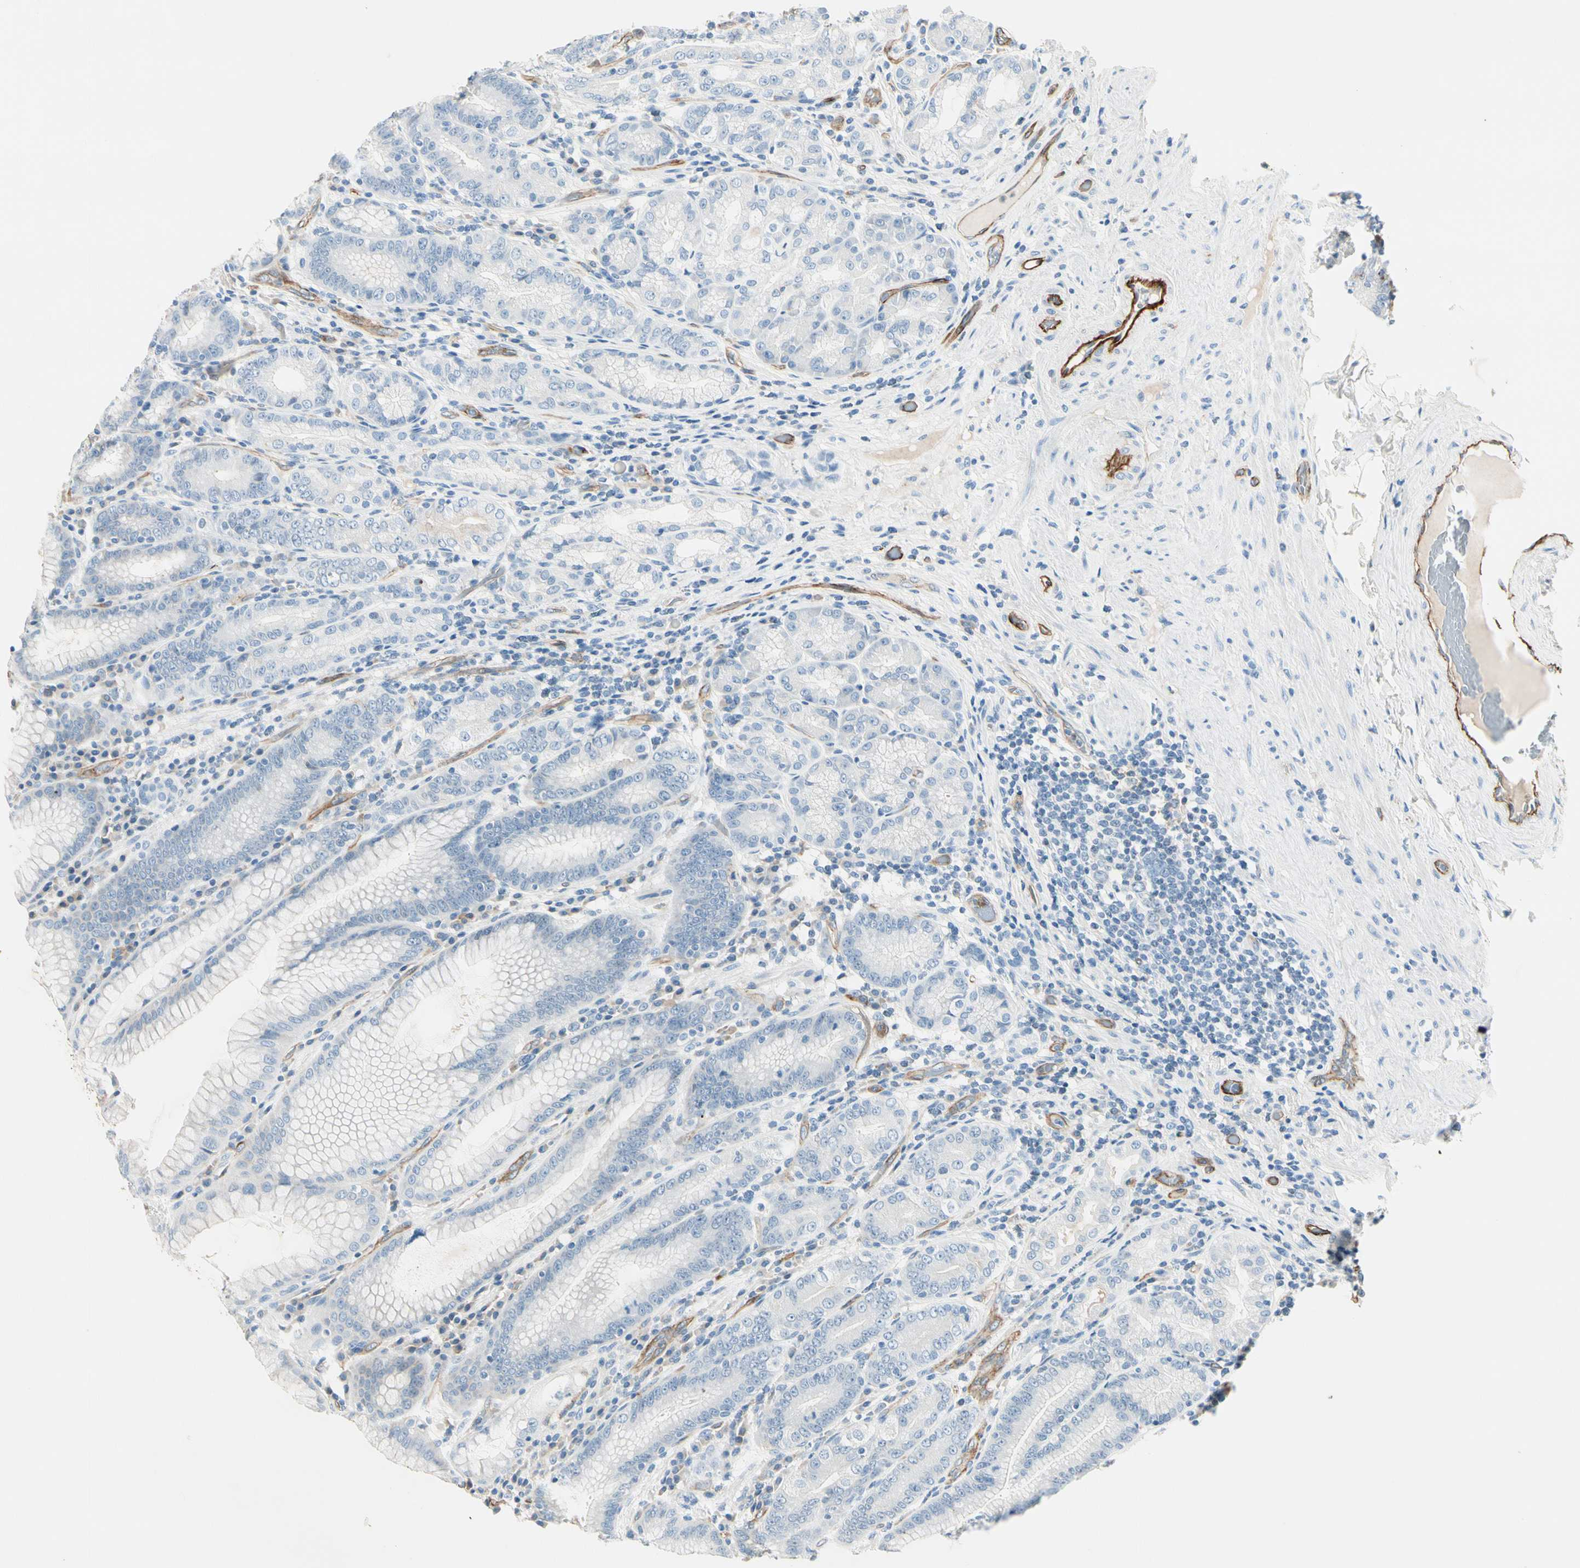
{"staining": {"intensity": "weak", "quantity": "<25%", "location": "cytoplasmic/membranous"}, "tissue": "stomach", "cell_type": "Glandular cells", "image_type": "normal", "snomed": [{"axis": "morphology", "description": "Normal tissue, NOS"}, {"axis": "topography", "description": "Stomach, lower"}], "caption": "A high-resolution image shows IHC staining of benign stomach, which exhibits no significant expression in glandular cells. Brightfield microscopy of IHC stained with DAB (3,3'-diaminobenzidine) (brown) and hematoxylin (blue), captured at high magnification.", "gene": "CD93", "patient": {"sex": "female", "age": 76}}